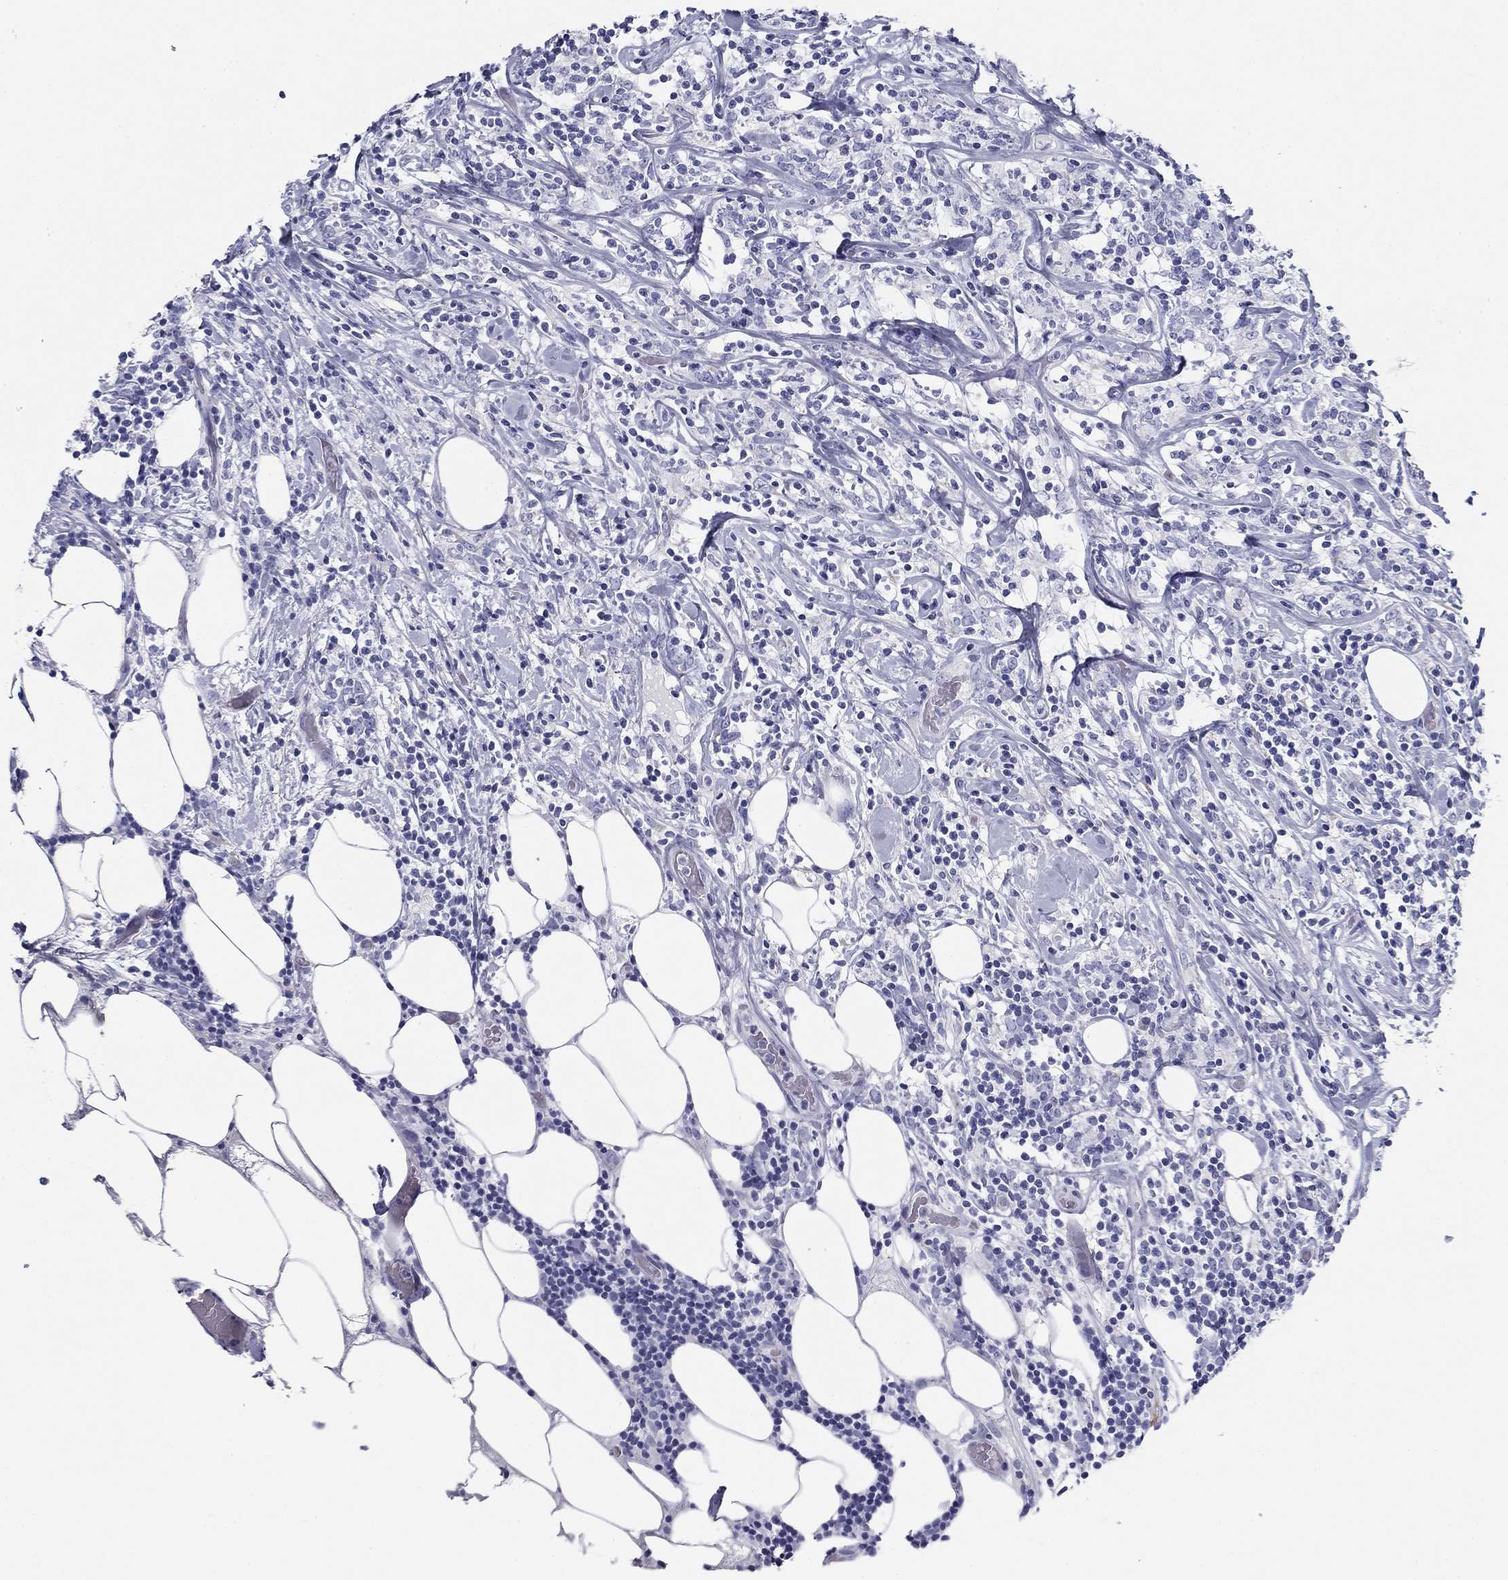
{"staining": {"intensity": "negative", "quantity": "none", "location": "none"}, "tissue": "lymphoma", "cell_type": "Tumor cells", "image_type": "cancer", "snomed": [{"axis": "morphology", "description": "Malignant lymphoma, non-Hodgkin's type, High grade"}, {"axis": "topography", "description": "Lymph node"}], "caption": "Immunohistochemical staining of lymphoma shows no significant staining in tumor cells. (IHC, brightfield microscopy, high magnification).", "gene": "ZP2", "patient": {"sex": "female", "age": 84}}